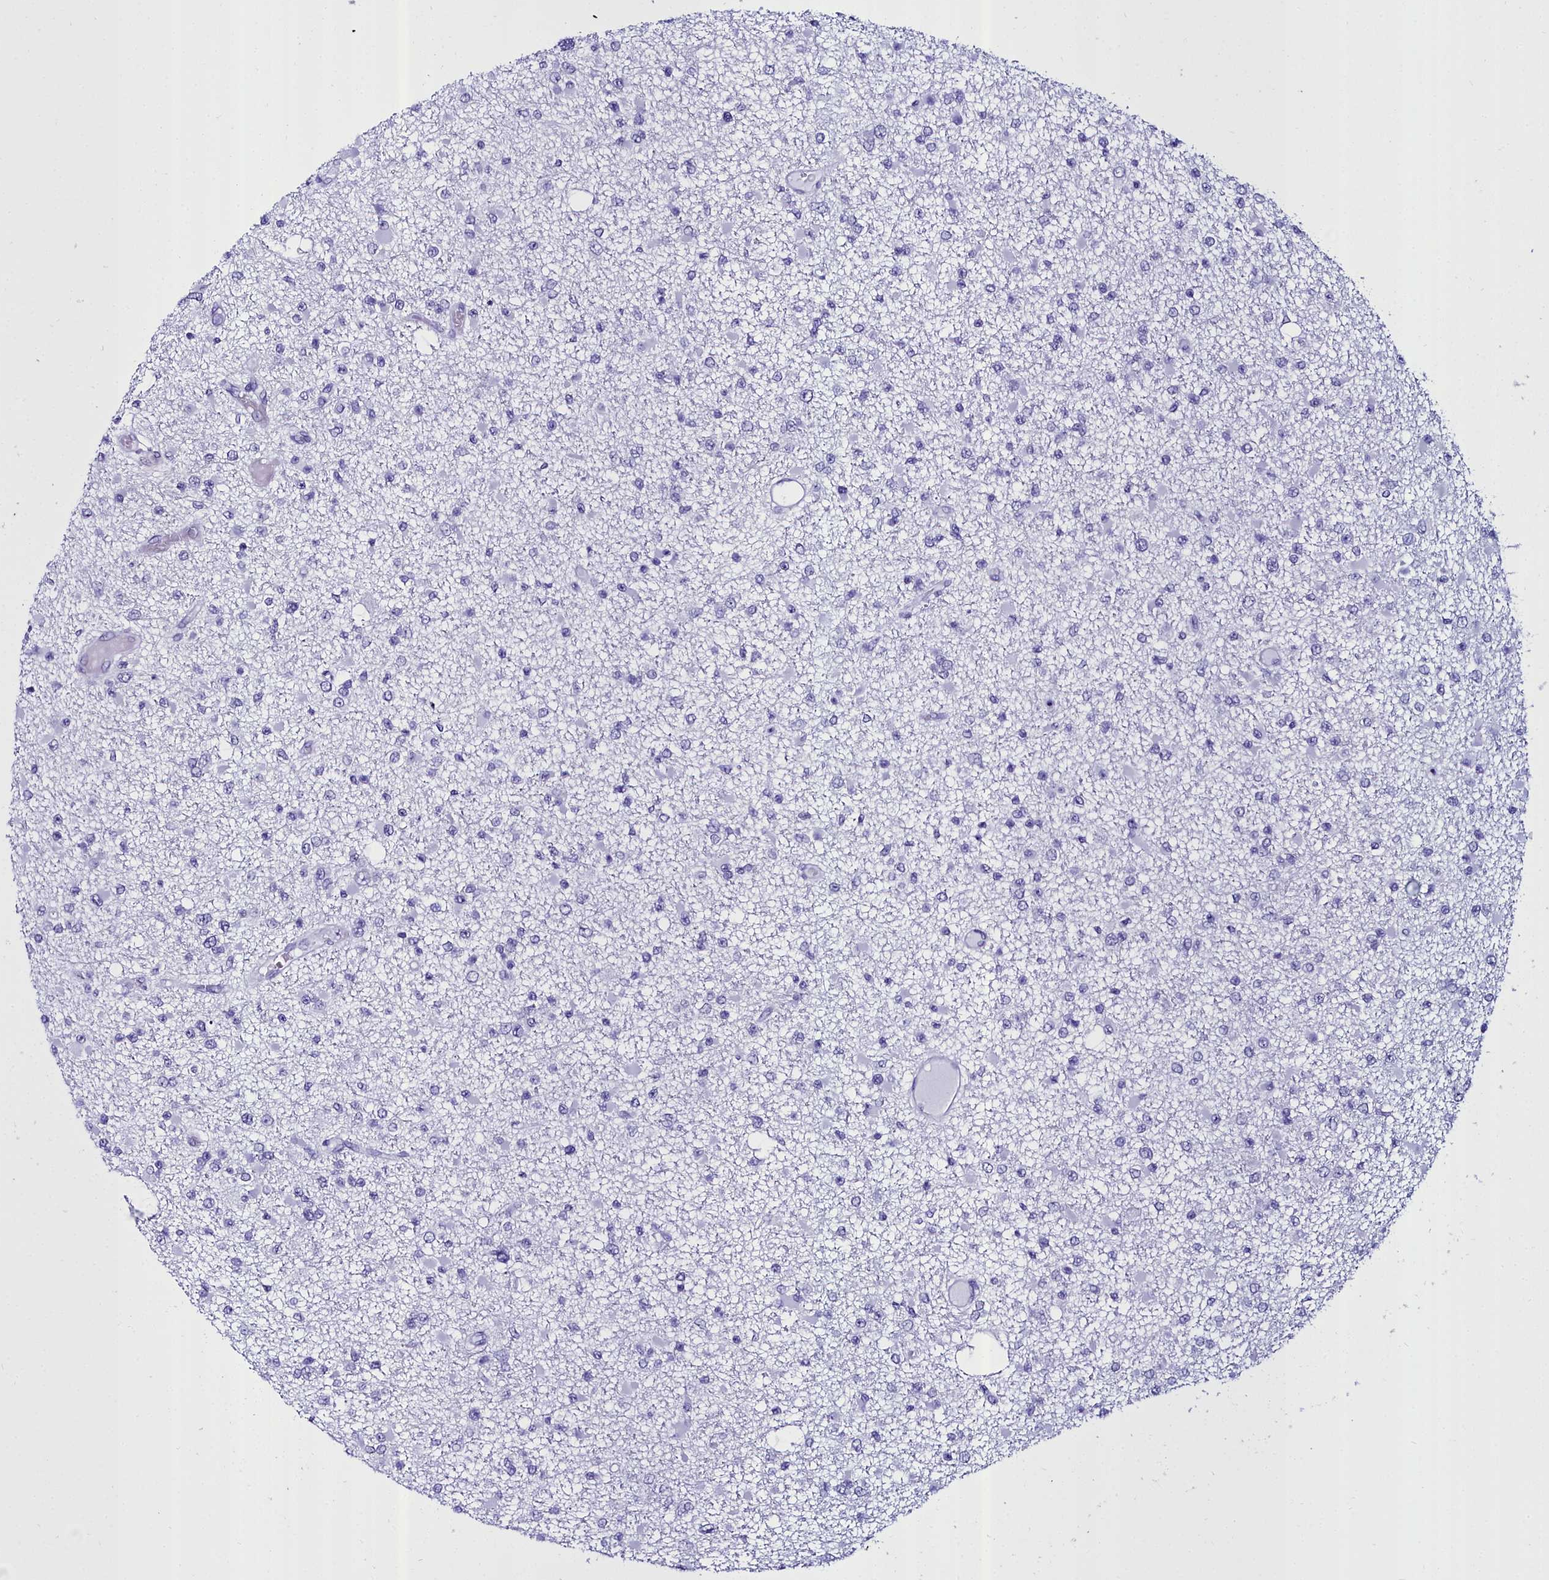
{"staining": {"intensity": "negative", "quantity": "none", "location": "none"}, "tissue": "glioma", "cell_type": "Tumor cells", "image_type": "cancer", "snomed": [{"axis": "morphology", "description": "Glioma, malignant, Low grade"}, {"axis": "topography", "description": "Brain"}], "caption": "Glioma stained for a protein using immunohistochemistry demonstrates no staining tumor cells.", "gene": "TXNDC5", "patient": {"sex": "female", "age": 22}}